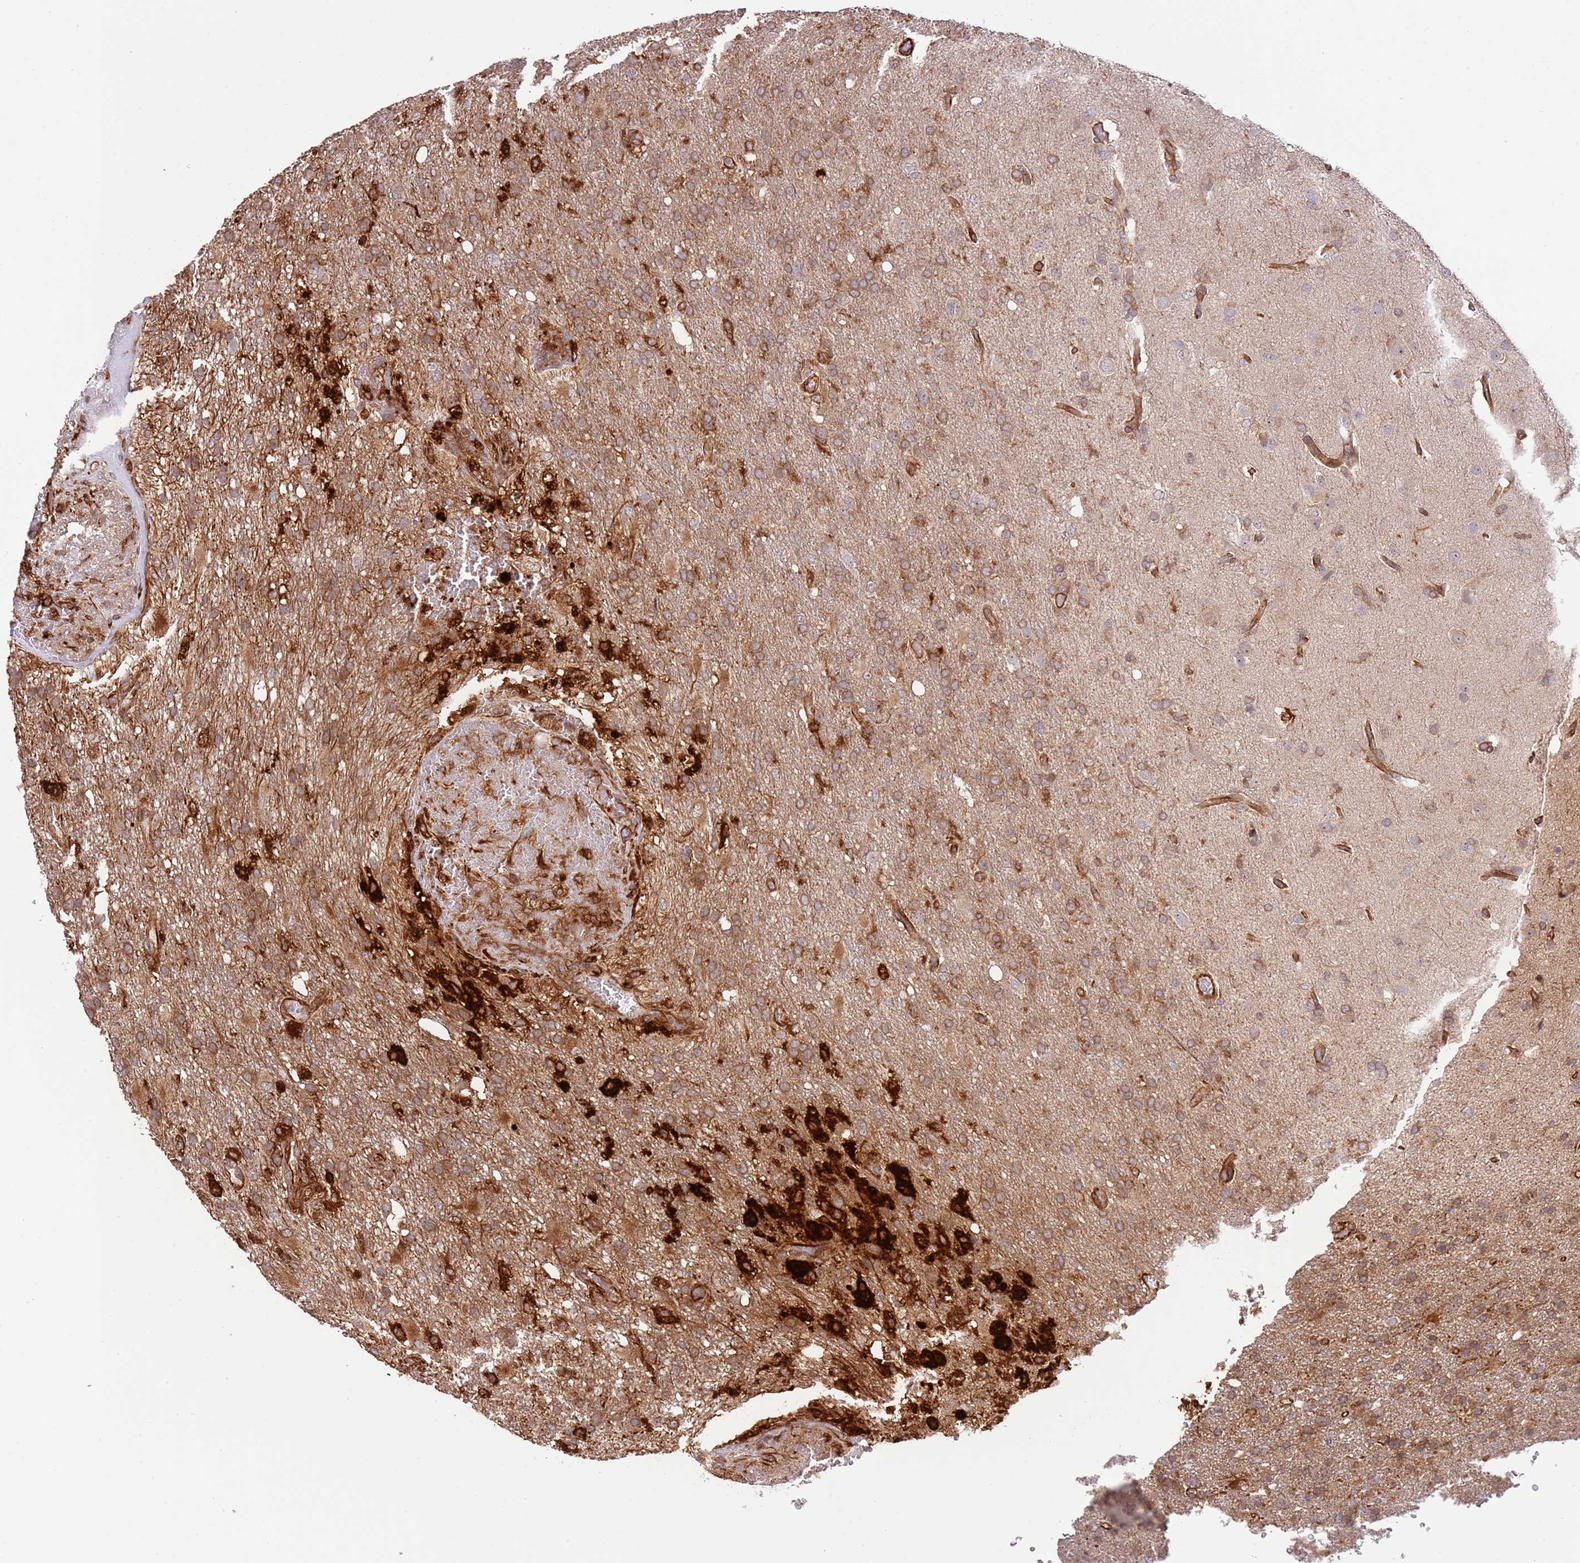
{"staining": {"intensity": "moderate", "quantity": ">75%", "location": "cytoplasmic/membranous"}, "tissue": "glioma", "cell_type": "Tumor cells", "image_type": "cancer", "snomed": [{"axis": "morphology", "description": "Glioma, malignant, High grade"}, {"axis": "topography", "description": "Brain"}], "caption": "A brown stain labels moderate cytoplasmic/membranous positivity of a protein in human malignant high-grade glioma tumor cells. The staining was performed using DAB (3,3'-diaminobenzidine) to visualize the protein expression in brown, while the nuclei were stained in blue with hematoxylin (Magnification: 20x).", "gene": "NEK3", "patient": {"sex": "female", "age": 74}}